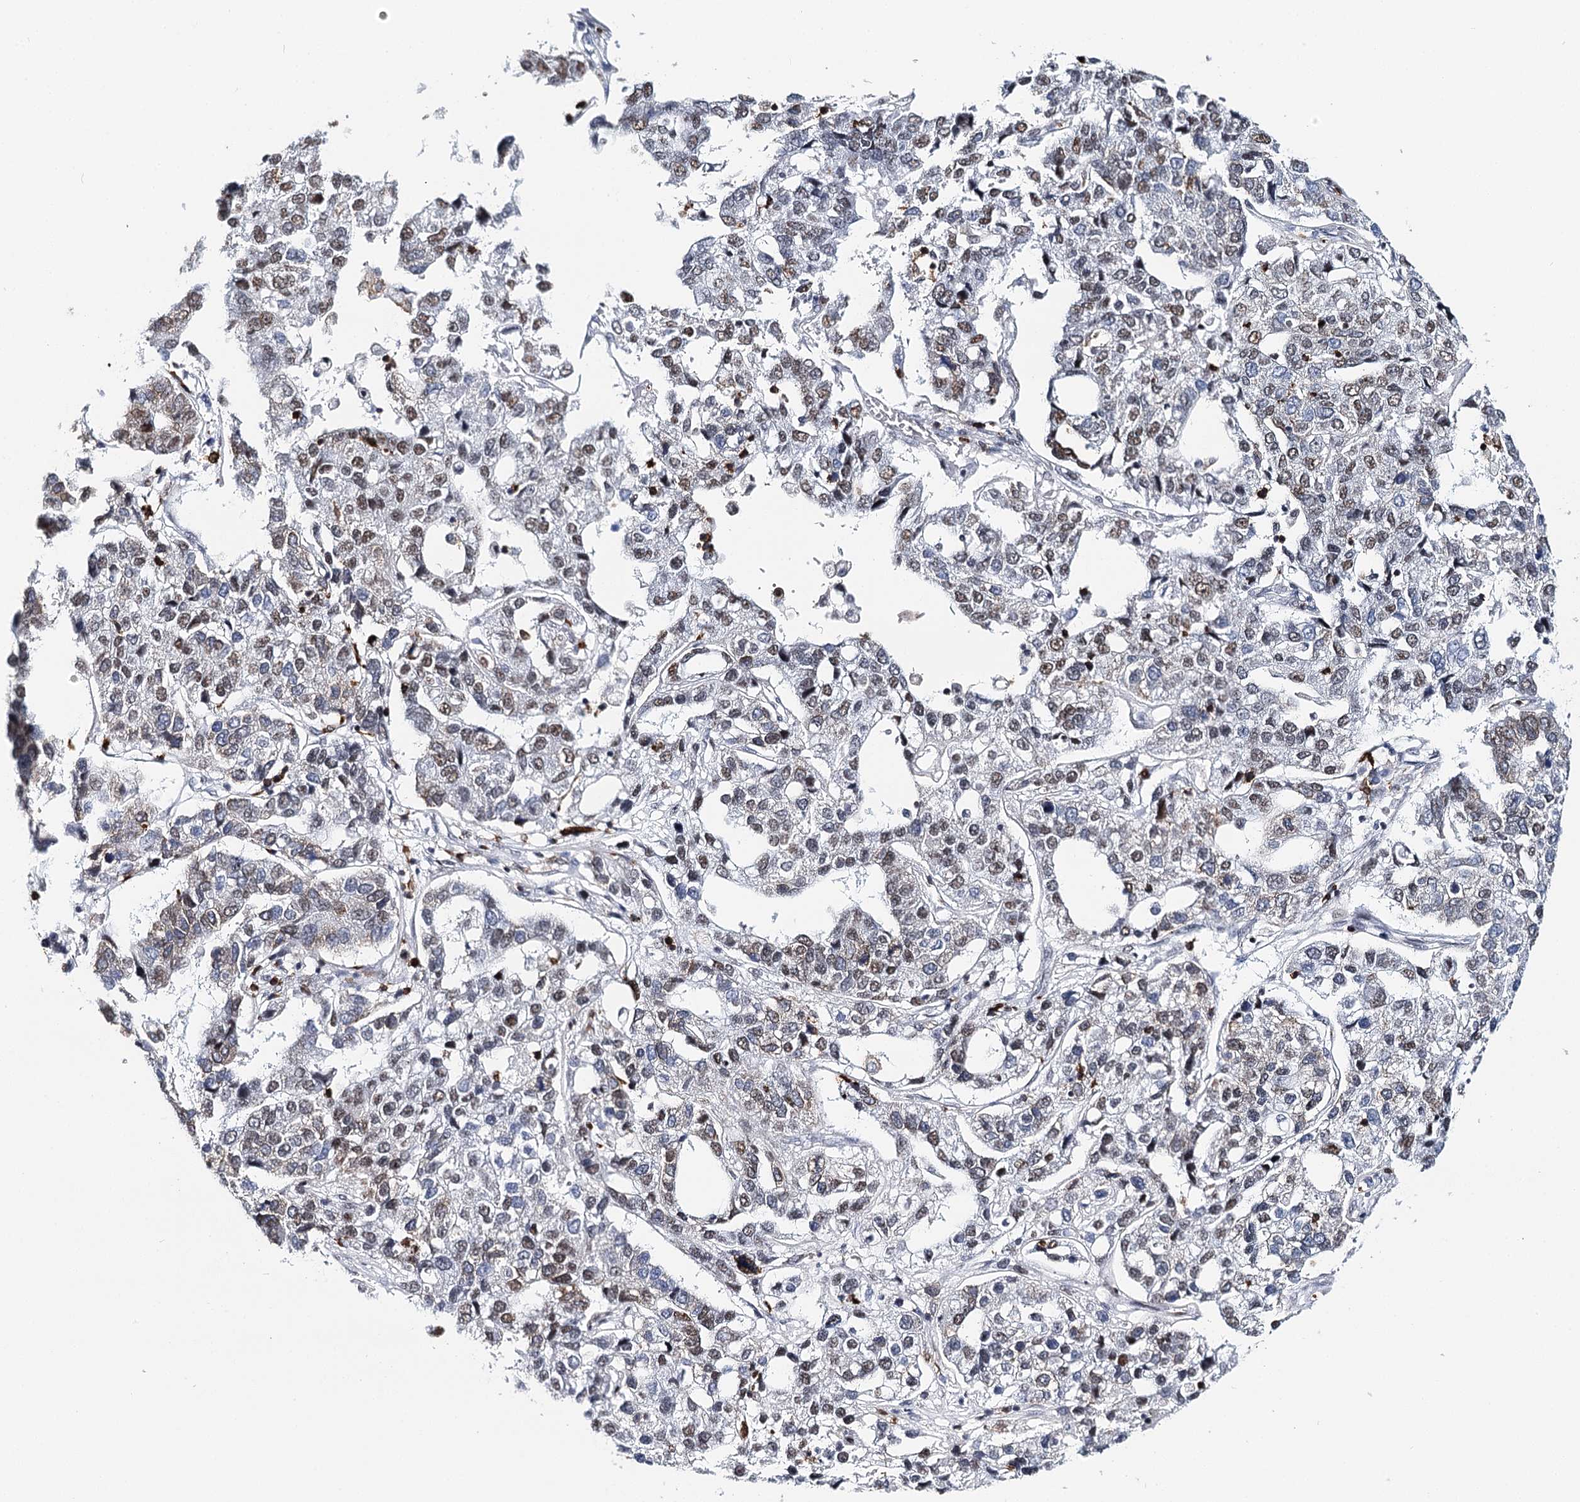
{"staining": {"intensity": "moderate", "quantity": "25%-75%", "location": "nuclear"}, "tissue": "pancreatic cancer", "cell_type": "Tumor cells", "image_type": "cancer", "snomed": [{"axis": "morphology", "description": "Adenocarcinoma, NOS"}, {"axis": "topography", "description": "Pancreas"}], "caption": "This micrograph demonstrates IHC staining of human pancreatic adenocarcinoma, with medium moderate nuclear expression in about 25%-75% of tumor cells.", "gene": "BARD1", "patient": {"sex": "female", "age": 61}}